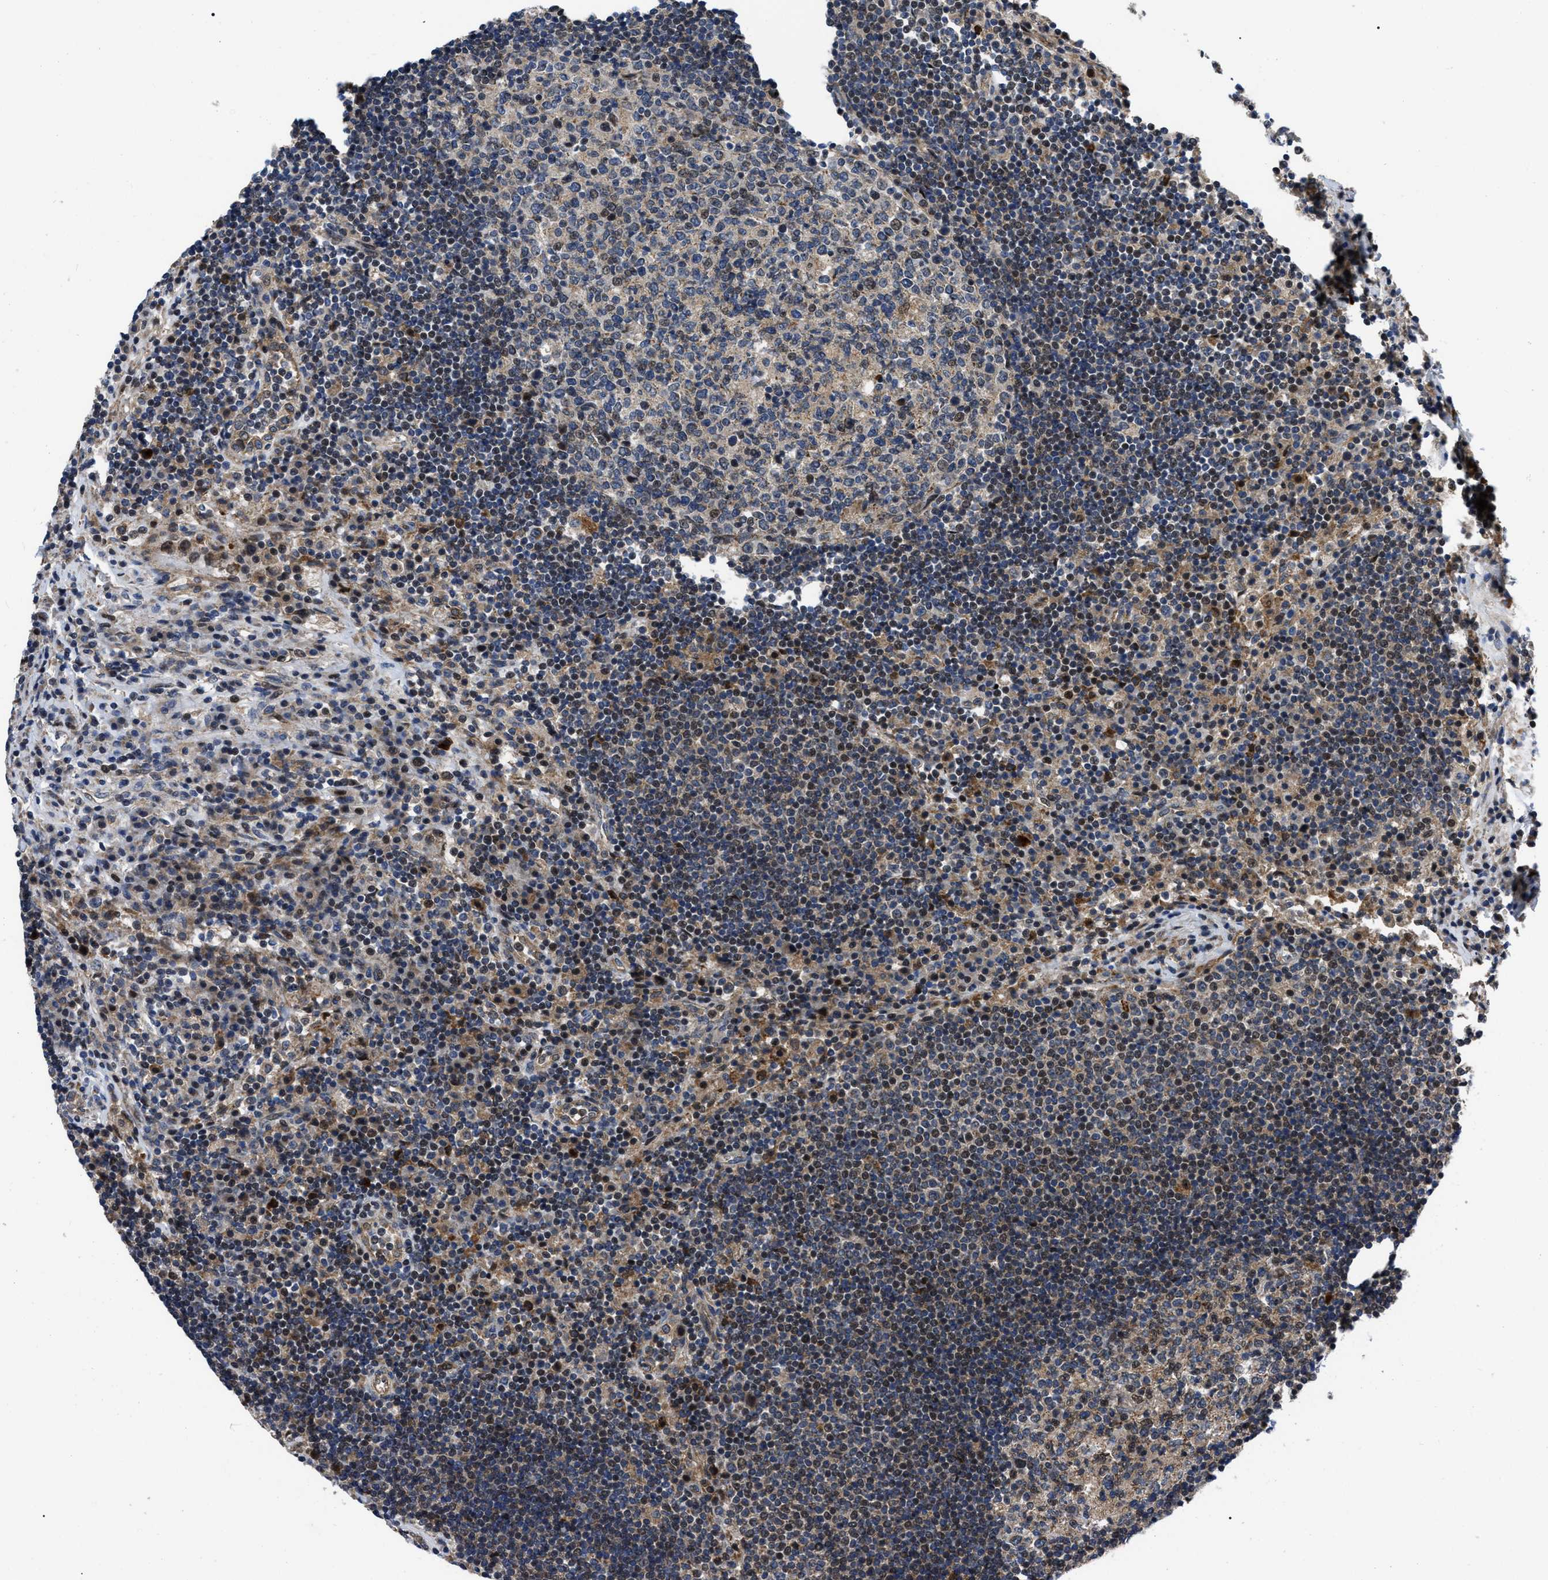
{"staining": {"intensity": "weak", "quantity": ">75%", "location": "cytoplasmic/membranous,nuclear"}, "tissue": "lymph node", "cell_type": "Germinal center cells", "image_type": "normal", "snomed": [{"axis": "morphology", "description": "Normal tissue, NOS"}, {"axis": "topography", "description": "Lymph node"}], "caption": "Immunohistochemical staining of benign lymph node reveals weak cytoplasmic/membranous,nuclear protein staining in approximately >75% of germinal center cells.", "gene": "PPWD1", "patient": {"sex": "female", "age": 53}}